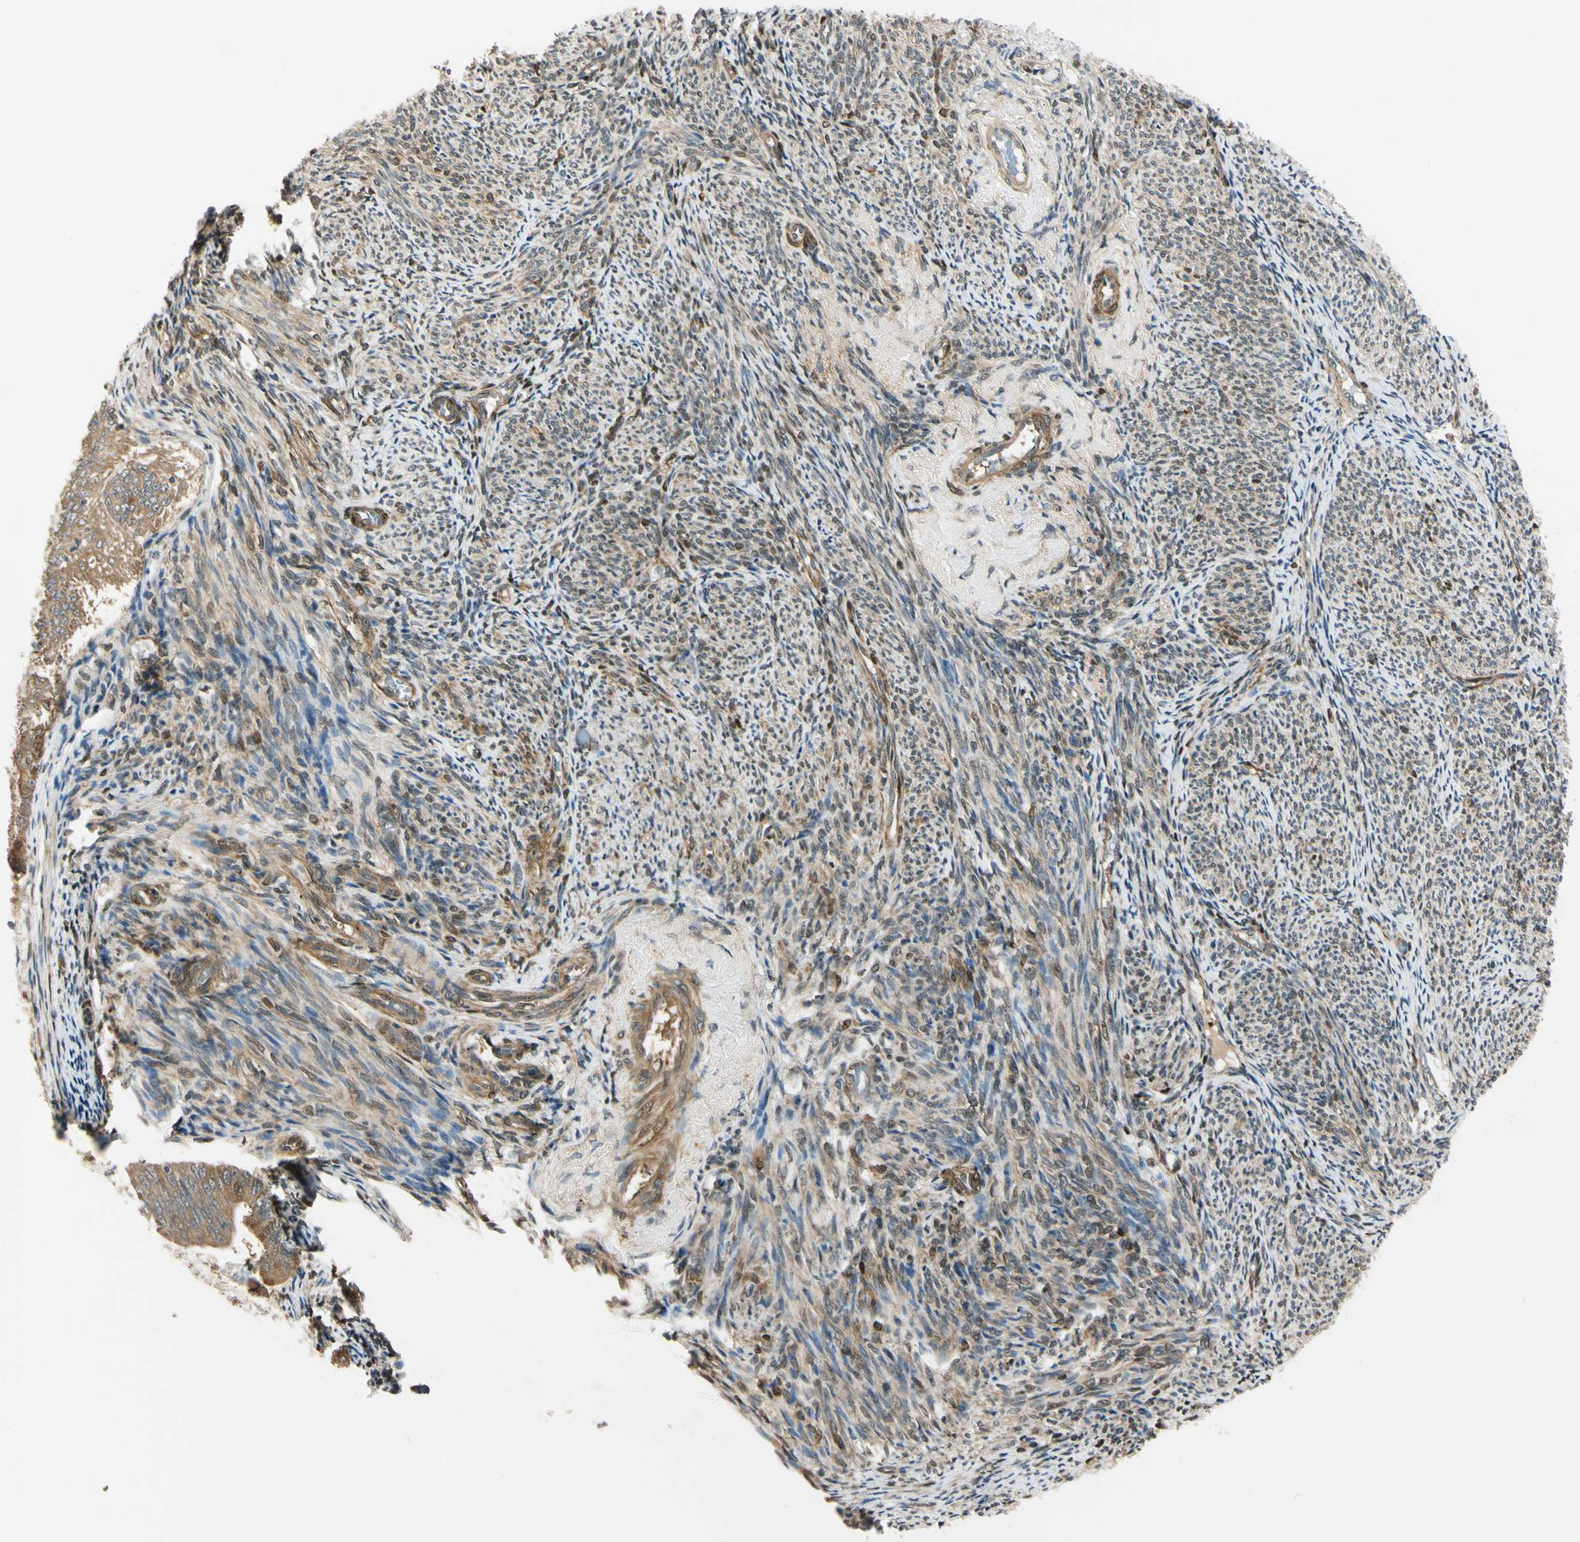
{"staining": {"intensity": "moderate", "quantity": ">75%", "location": "cytoplasmic/membranous,nuclear"}, "tissue": "endometrial cancer", "cell_type": "Tumor cells", "image_type": "cancer", "snomed": [{"axis": "morphology", "description": "Adenocarcinoma, NOS"}, {"axis": "topography", "description": "Endometrium"}], "caption": "Immunohistochemistry (IHC) image of endometrial adenocarcinoma stained for a protein (brown), which shows medium levels of moderate cytoplasmic/membranous and nuclear expression in about >75% of tumor cells.", "gene": "RASGRF1", "patient": {"sex": "female", "age": 63}}